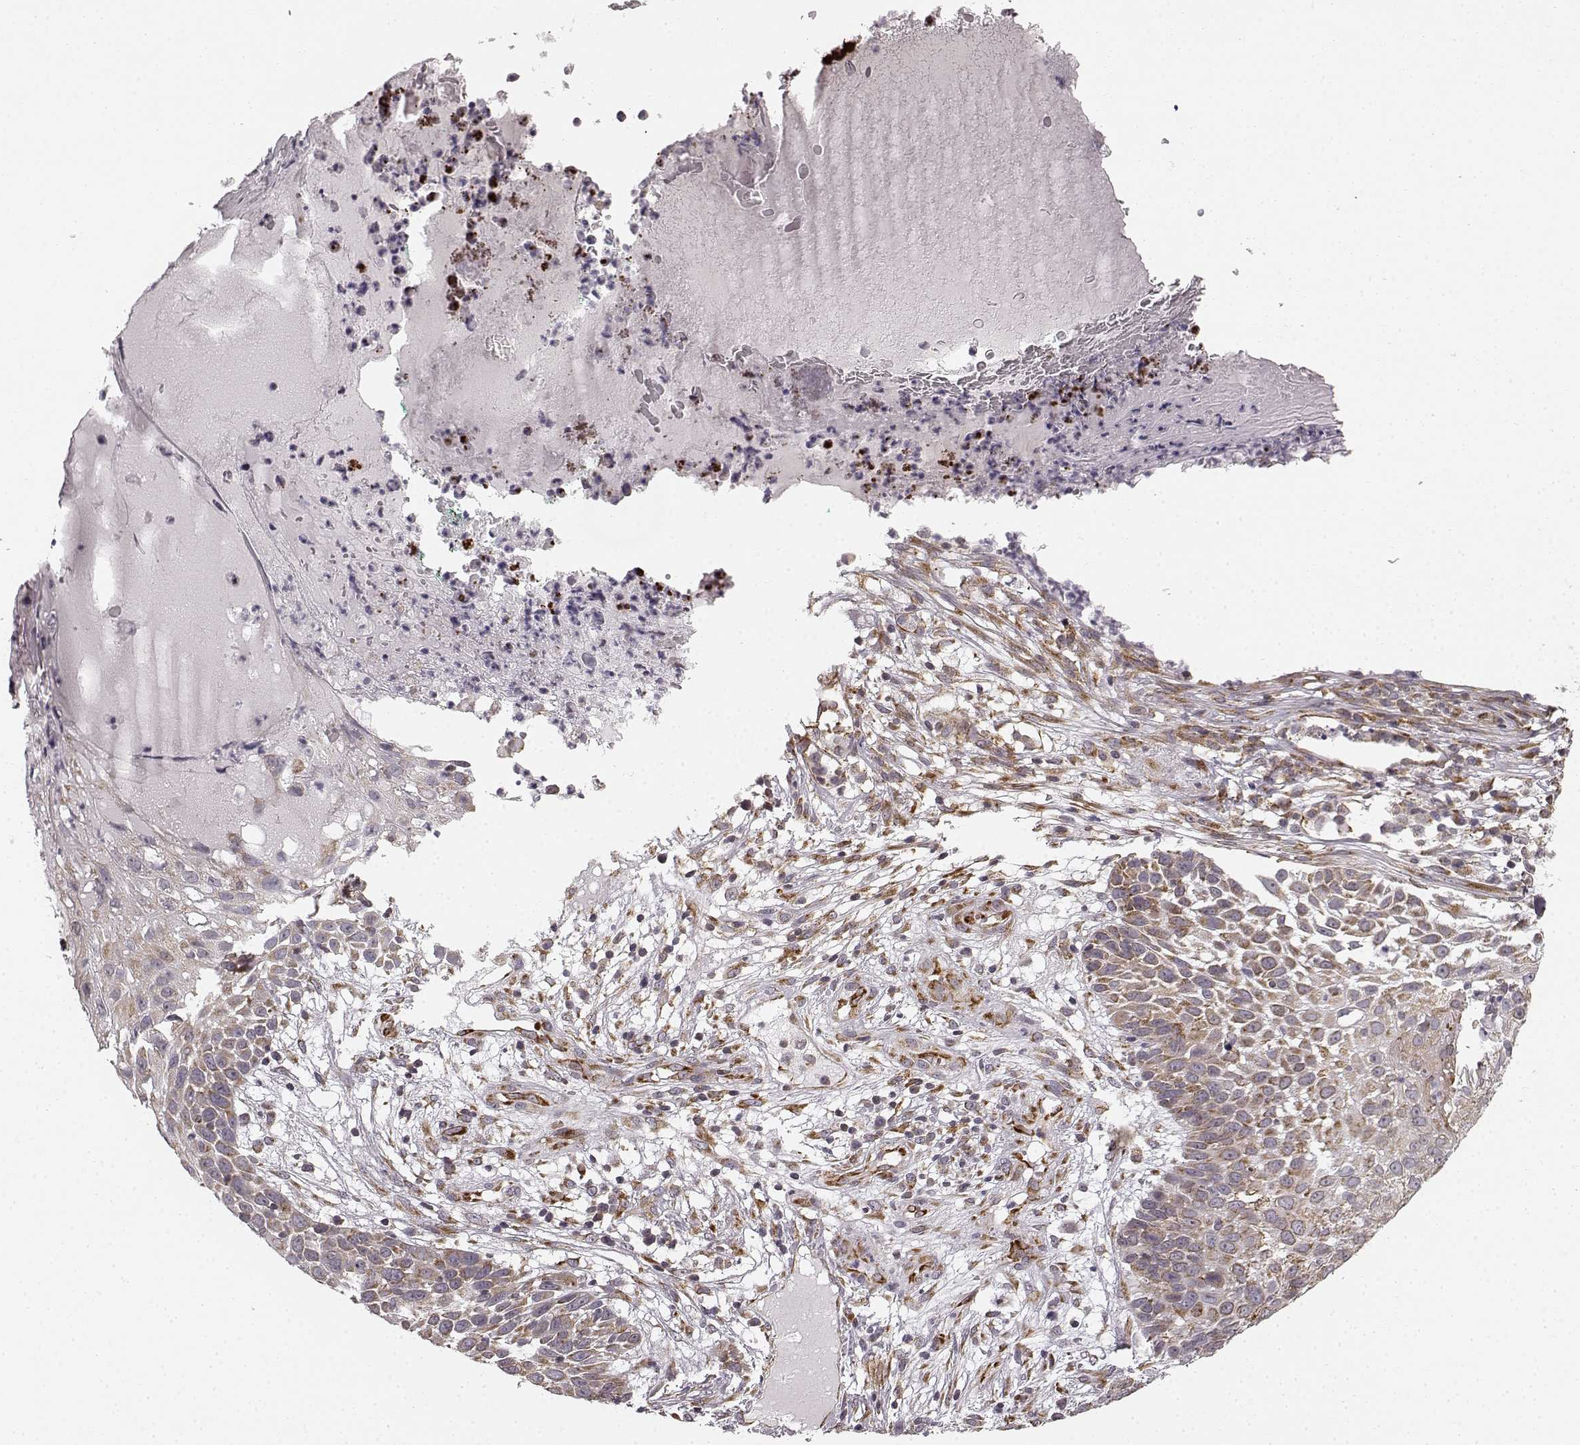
{"staining": {"intensity": "moderate", "quantity": "25%-75%", "location": "cytoplasmic/membranous"}, "tissue": "skin cancer", "cell_type": "Tumor cells", "image_type": "cancer", "snomed": [{"axis": "morphology", "description": "Squamous cell carcinoma, NOS"}, {"axis": "topography", "description": "Skin"}], "caption": "Immunohistochemistry (IHC) (DAB (3,3'-diaminobenzidine)) staining of human skin cancer demonstrates moderate cytoplasmic/membranous protein expression in approximately 25%-75% of tumor cells. The protein is shown in brown color, while the nuclei are stained blue.", "gene": "TMEM14A", "patient": {"sex": "male", "age": 92}}